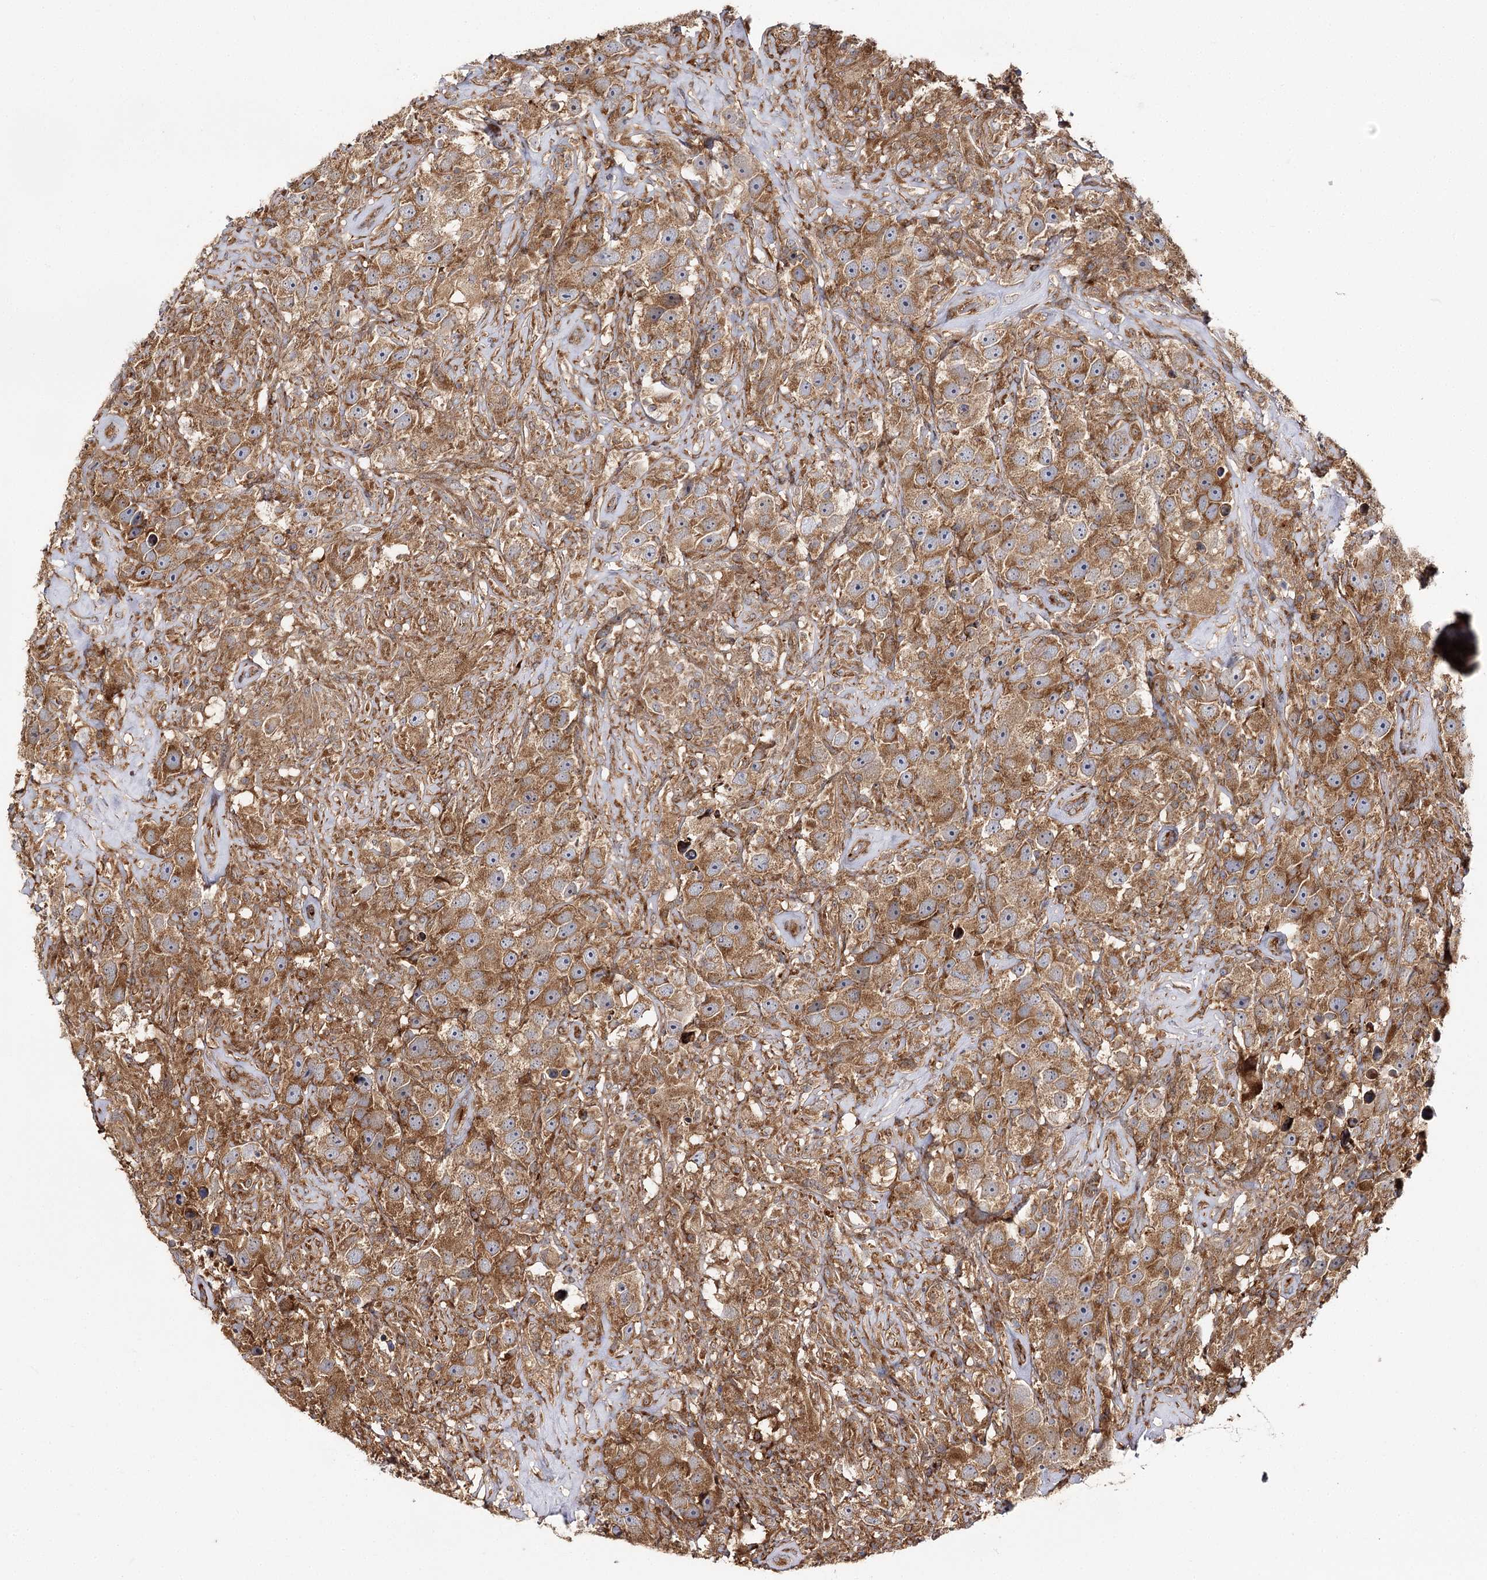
{"staining": {"intensity": "moderate", "quantity": ">75%", "location": "cytoplasmic/membranous"}, "tissue": "testis cancer", "cell_type": "Tumor cells", "image_type": "cancer", "snomed": [{"axis": "morphology", "description": "Seminoma, NOS"}, {"axis": "topography", "description": "Testis"}], "caption": "Immunohistochemical staining of human seminoma (testis) shows medium levels of moderate cytoplasmic/membranous protein positivity in about >75% of tumor cells.", "gene": "SEC24B", "patient": {"sex": "male", "age": 49}}